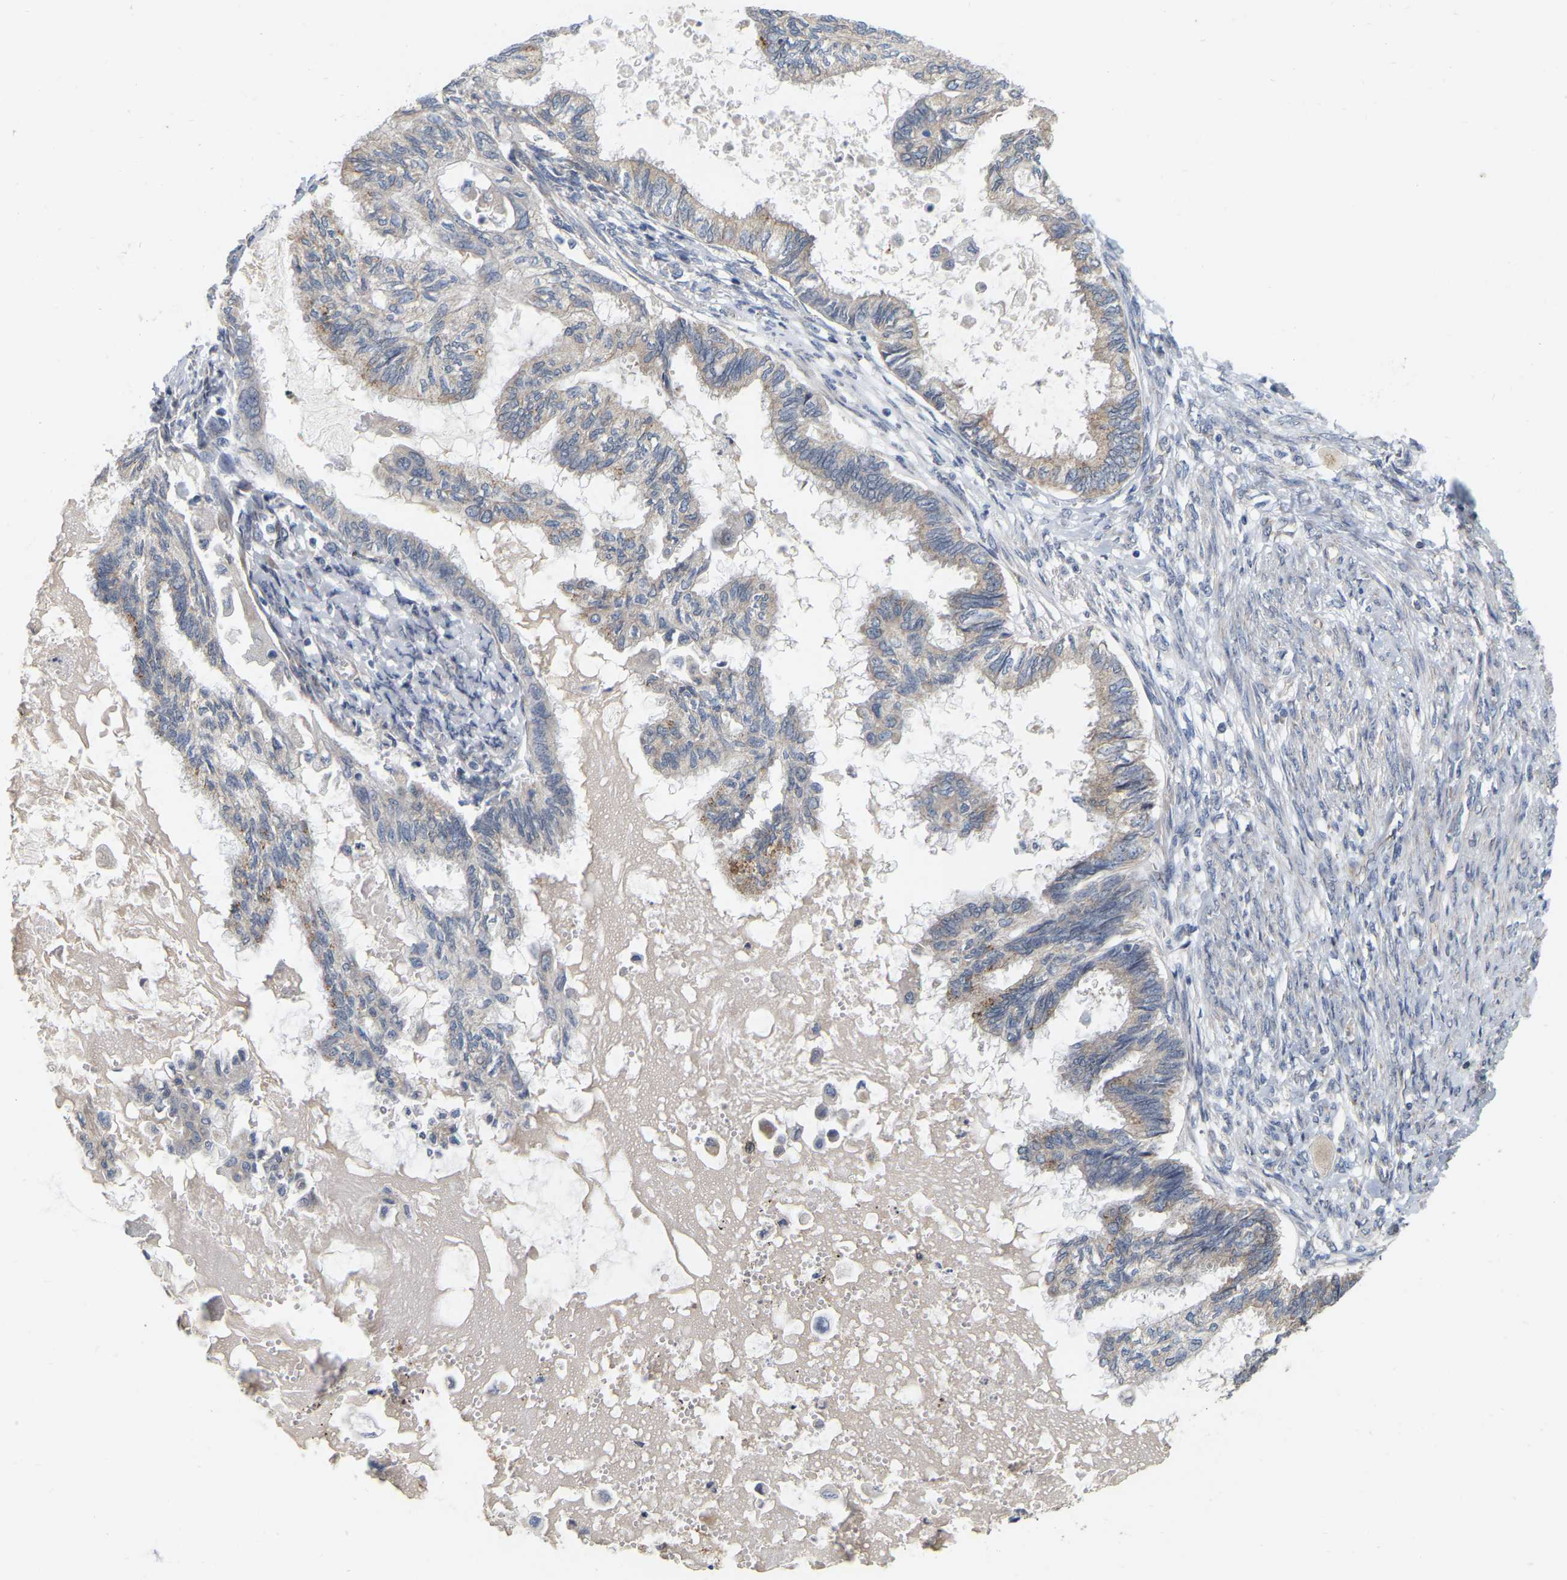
{"staining": {"intensity": "weak", "quantity": "25%-75%", "location": "cytoplasmic/membranous"}, "tissue": "cervical cancer", "cell_type": "Tumor cells", "image_type": "cancer", "snomed": [{"axis": "morphology", "description": "Normal tissue, NOS"}, {"axis": "morphology", "description": "Adenocarcinoma, NOS"}, {"axis": "topography", "description": "Cervix"}, {"axis": "topography", "description": "Endometrium"}], "caption": "Approximately 25%-75% of tumor cells in human cervical cancer reveal weak cytoplasmic/membranous protein expression as visualized by brown immunohistochemical staining.", "gene": "SSH1", "patient": {"sex": "female", "age": 86}}